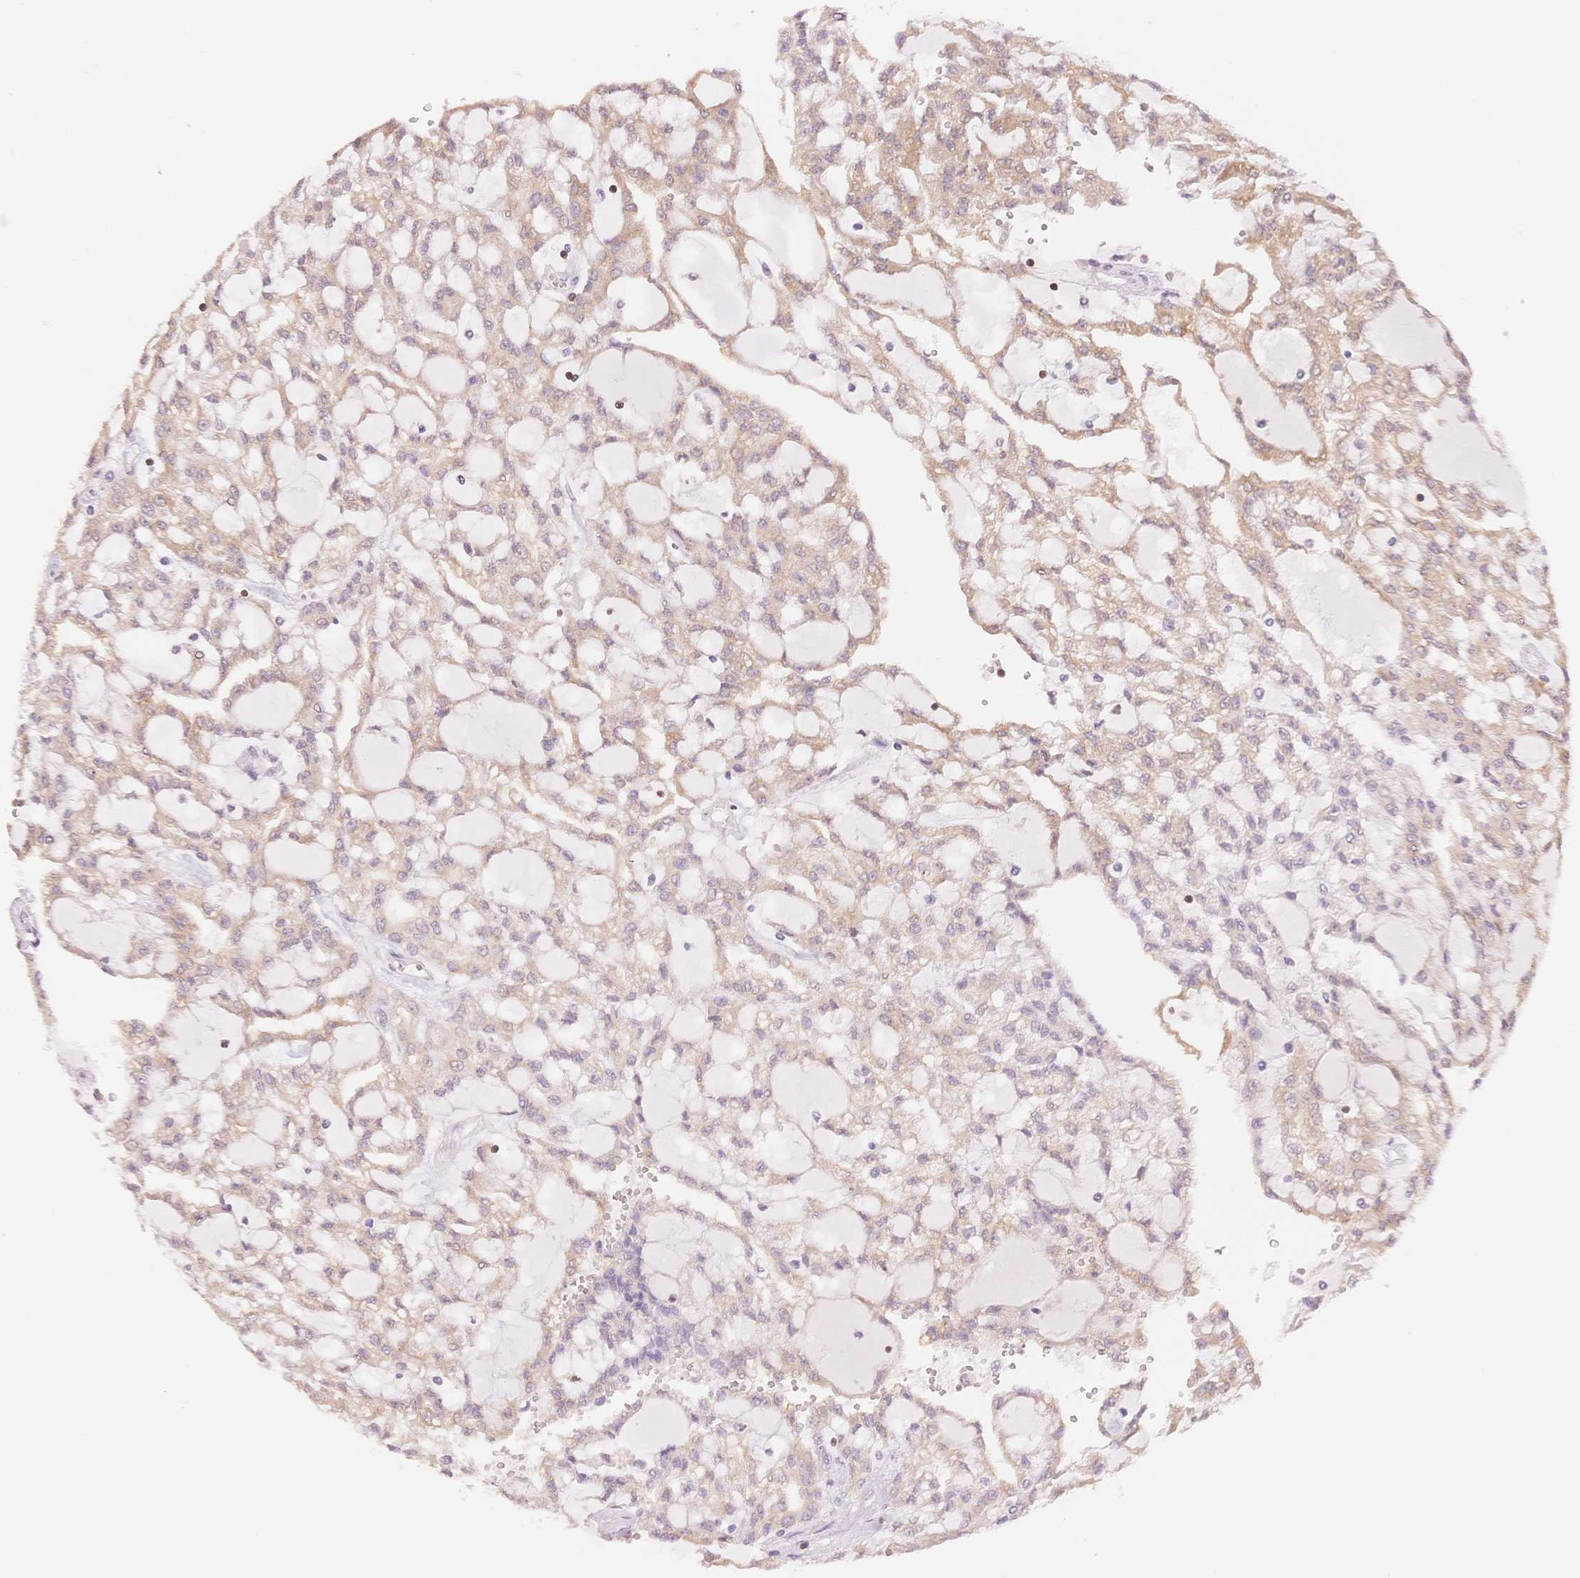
{"staining": {"intensity": "weak", "quantity": ">75%", "location": "cytoplasmic/membranous"}, "tissue": "renal cancer", "cell_type": "Tumor cells", "image_type": "cancer", "snomed": [{"axis": "morphology", "description": "Adenocarcinoma, NOS"}, {"axis": "topography", "description": "Kidney"}], "caption": "Protein staining shows weak cytoplasmic/membranous staining in about >75% of tumor cells in adenocarcinoma (renal).", "gene": "STK39", "patient": {"sex": "male", "age": 63}}